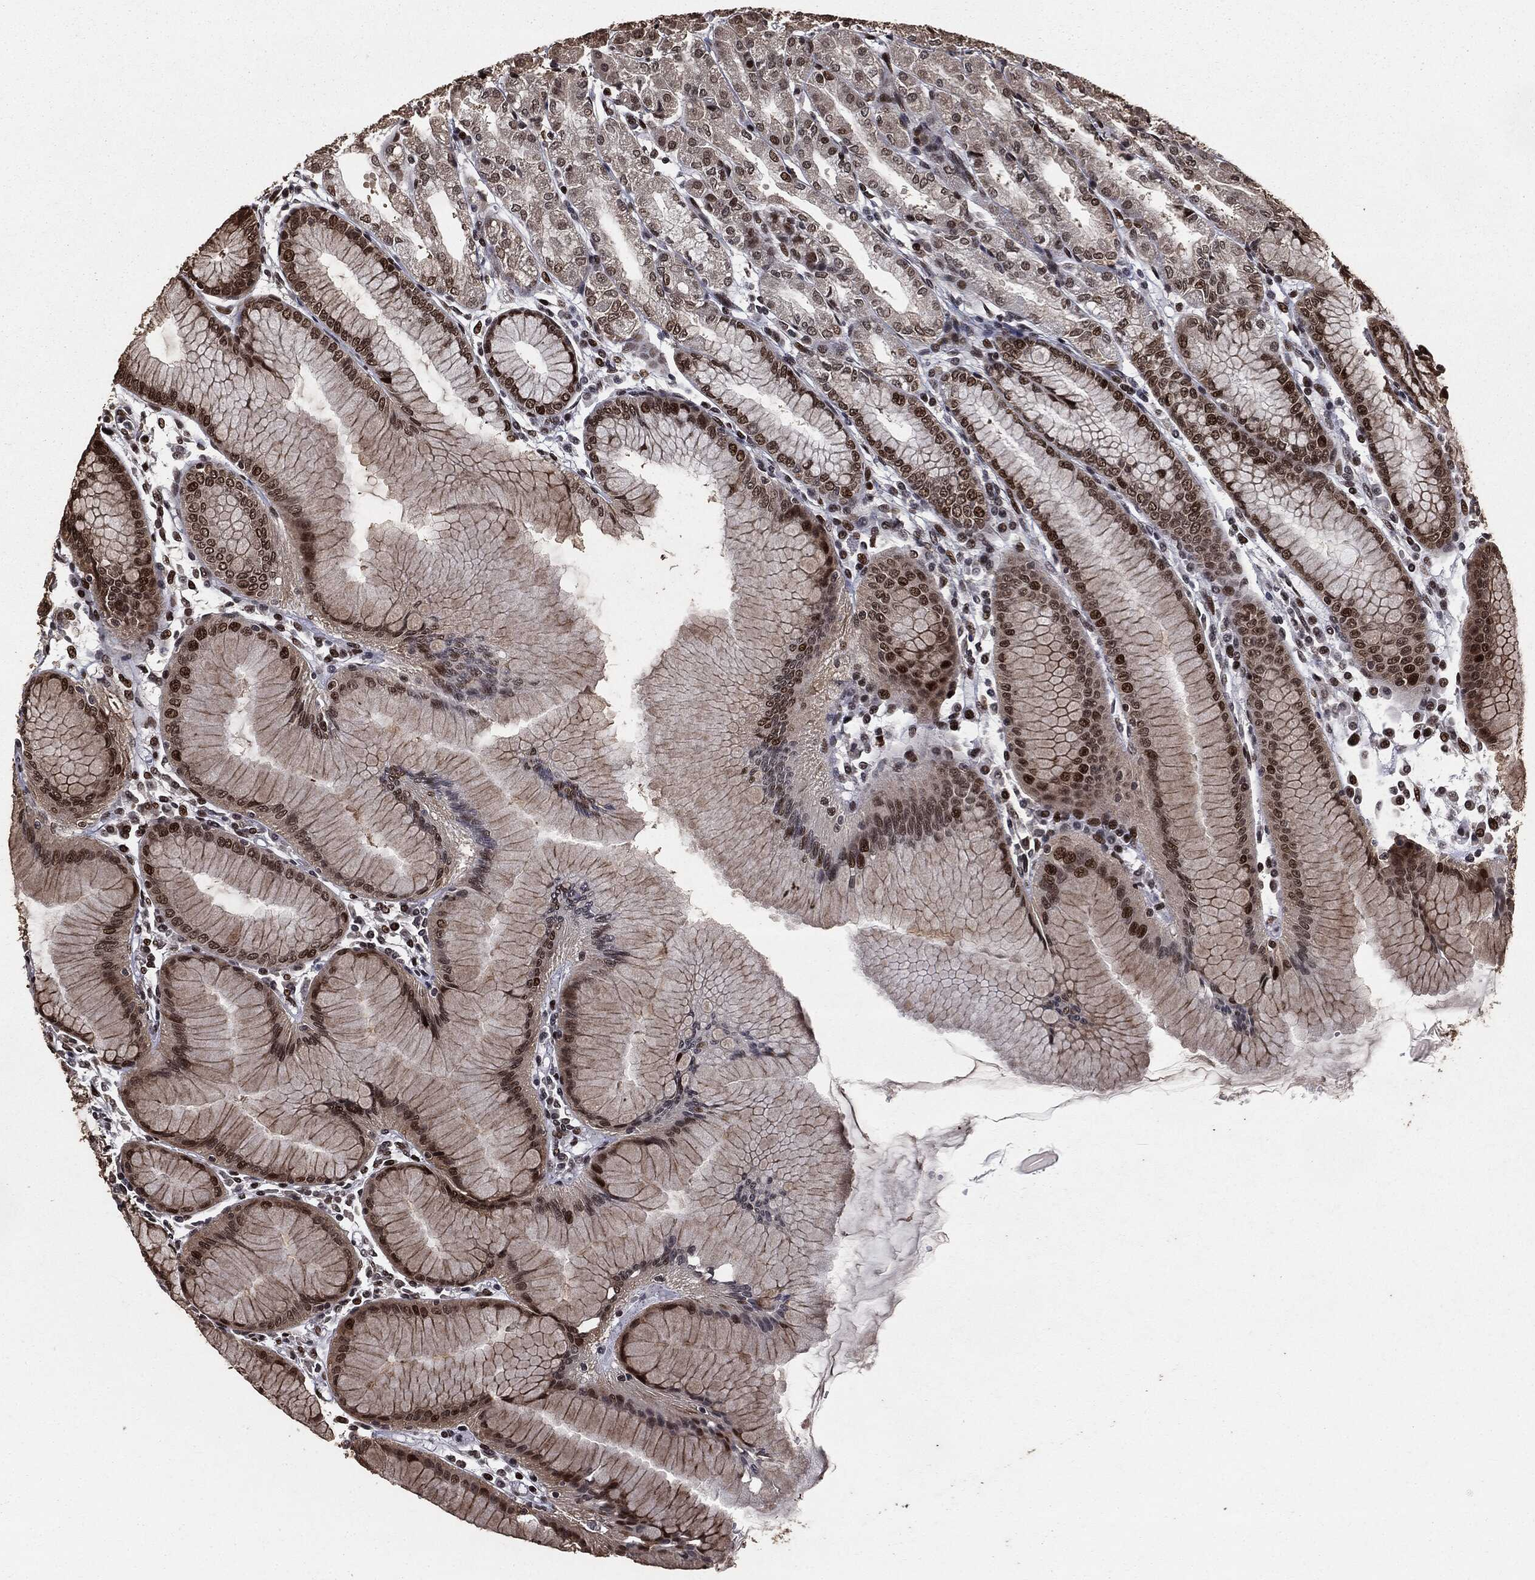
{"staining": {"intensity": "strong", "quantity": "25%-75%", "location": "nuclear"}, "tissue": "stomach", "cell_type": "Glandular cells", "image_type": "normal", "snomed": [{"axis": "morphology", "description": "Normal tissue, NOS"}, {"axis": "topography", "description": "Stomach"}], "caption": "Stomach stained with immunohistochemistry exhibits strong nuclear expression in about 25%-75% of glandular cells.", "gene": "DVL2", "patient": {"sex": "female", "age": 57}}